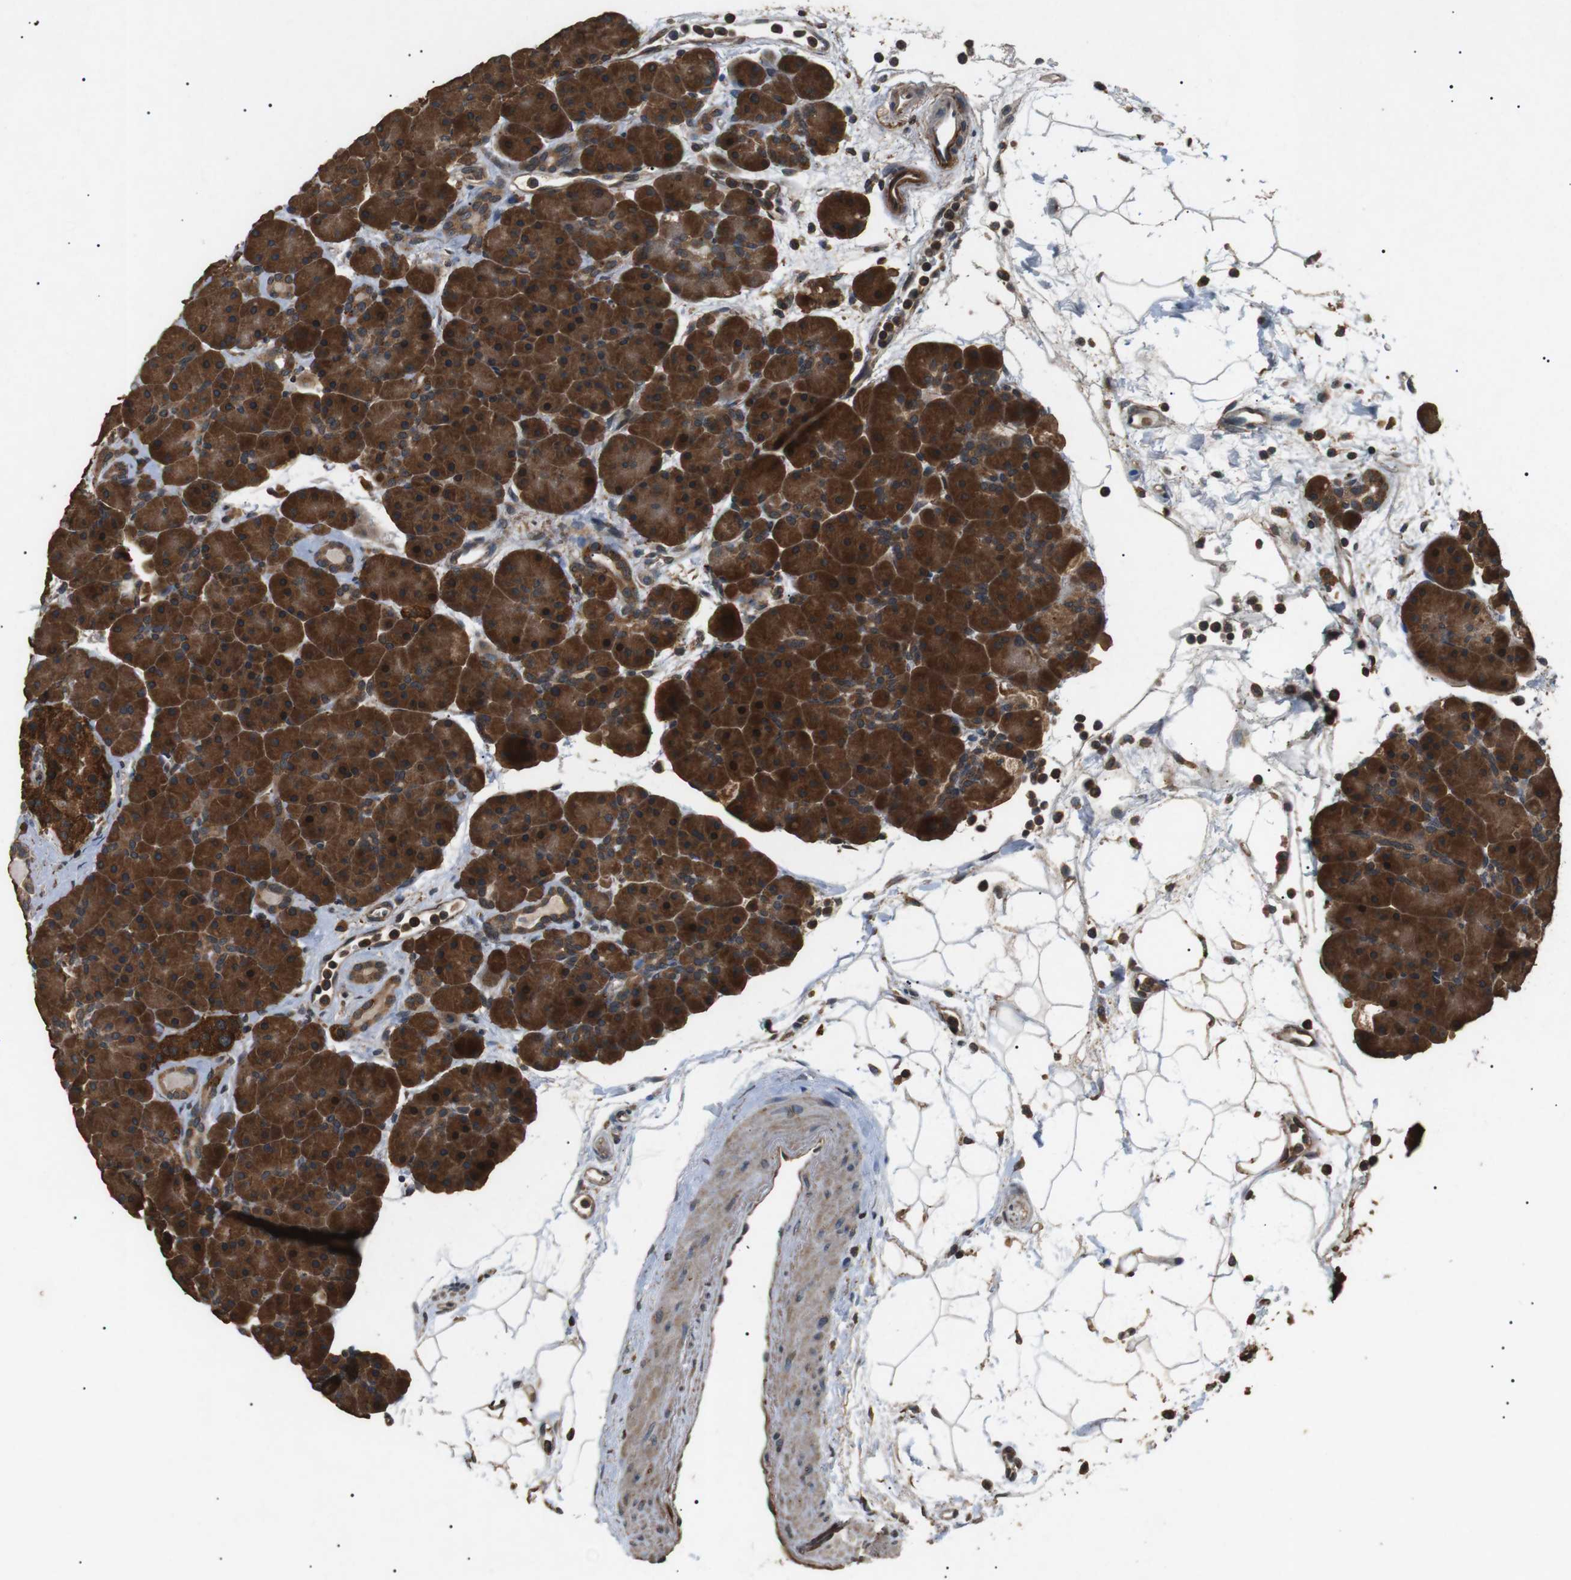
{"staining": {"intensity": "strong", "quantity": ">75%", "location": "cytoplasmic/membranous"}, "tissue": "pancreas", "cell_type": "Exocrine glandular cells", "image_type": "normal", "snomed": [{"axis": "morphology", "description": "Normal tissue, NOS"}, {"axis": "topography", "description": "Pancreas"}], "caption": "Human pancreas stained for a protein (brown) shows strong cytoplasmic/membranous positive expression in approximately >75% of exocrine glandular cells.", "gene": "TBC1D15", "patient": {"sex": "male", "age": 66}}